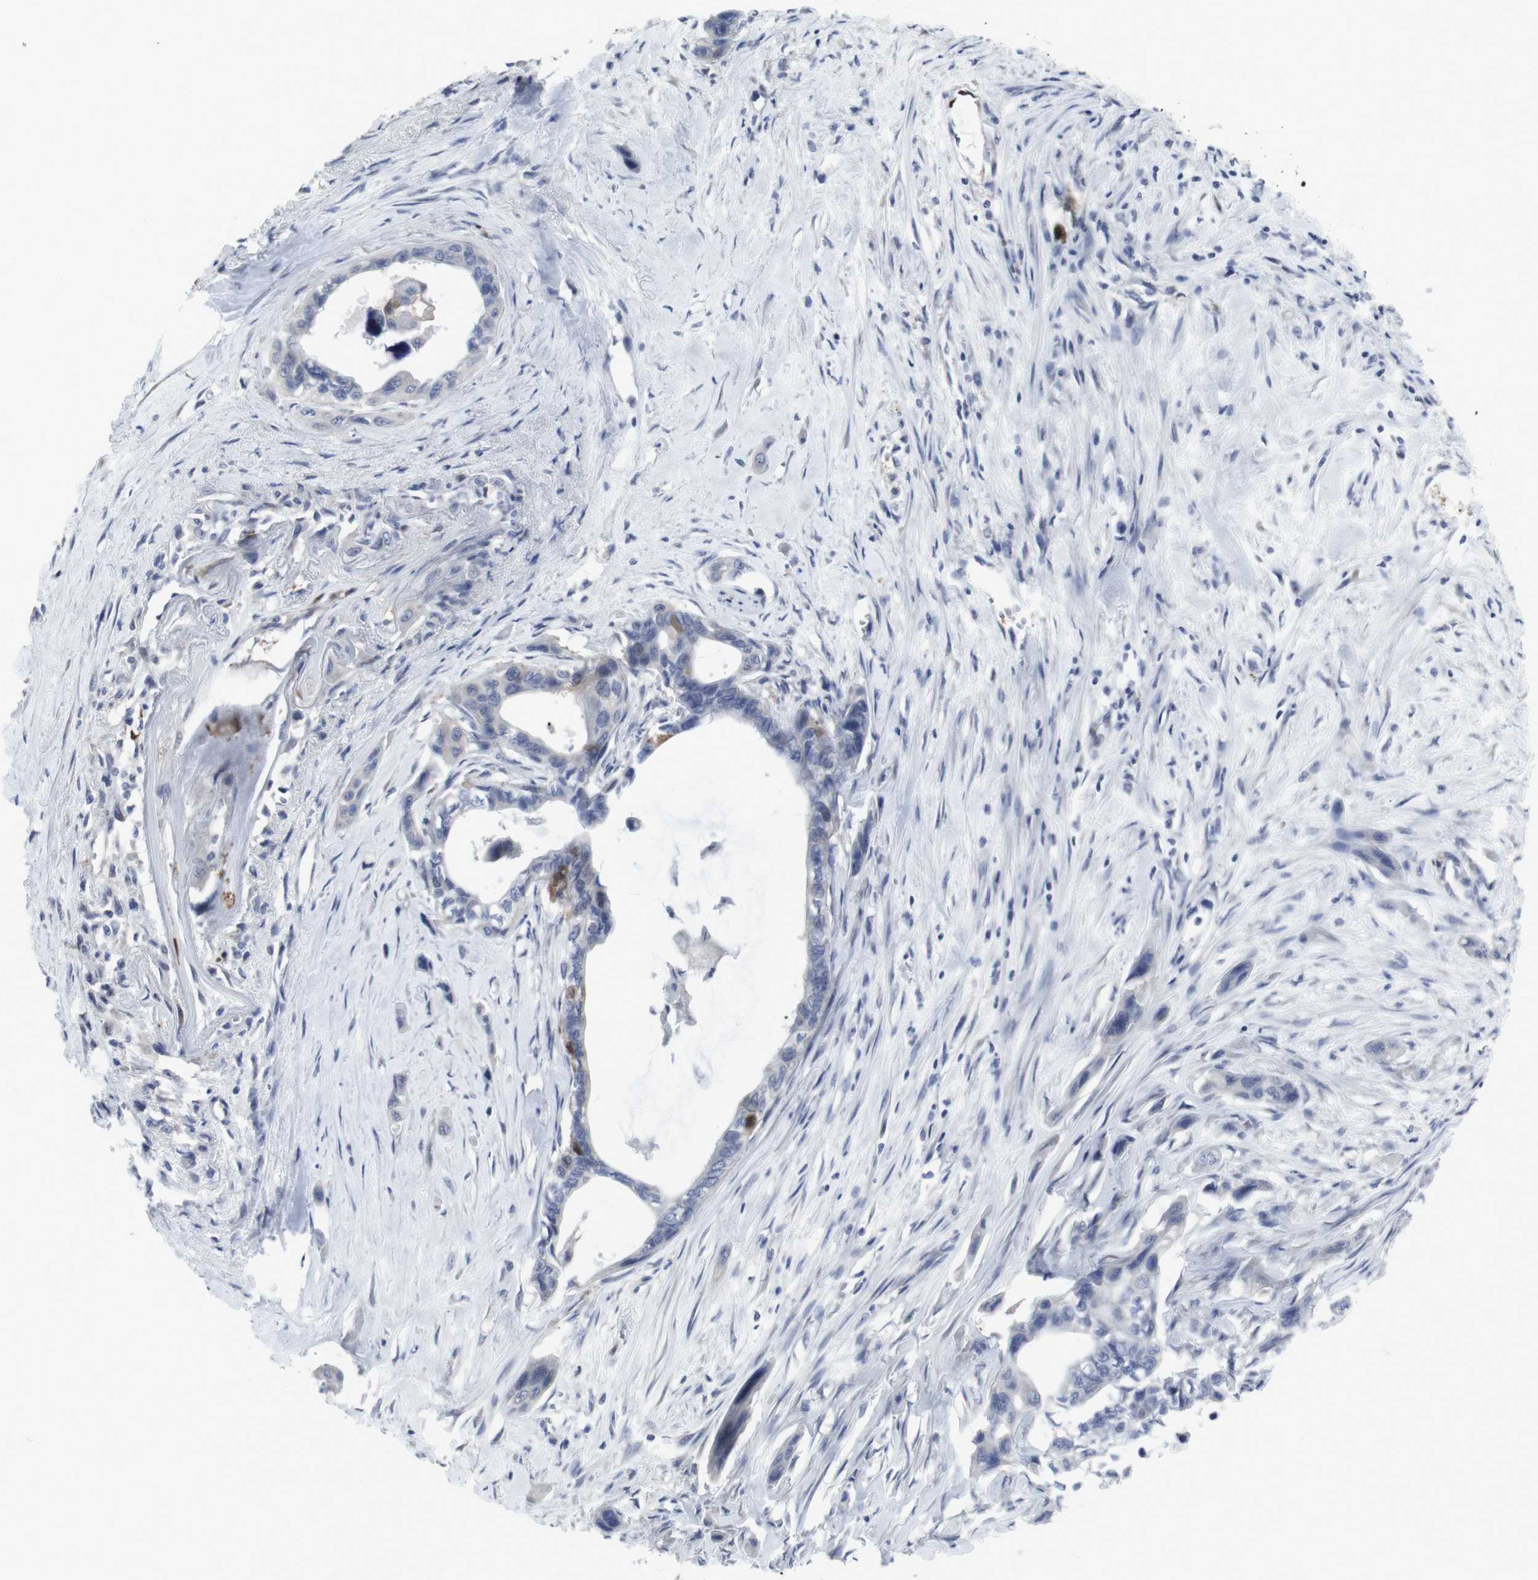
{"staining": {"intensity": "negative", "quantity": "none", "location": "none"}, "tissue": "pancreatic cancer", "cell_type": "Tumor cells", "image_type": "cancer", "snomed": [{"axis": "morphology", "description": "Adenocarcinoma, NOS"}, {"axis": "topography", "description": "Pancreas"}], "caption": "Pancreatic cancer (adenocarcinoma) was stained to show a protein in brown. There is no significant staining in tumor cells.", "gene": "SNCG", "patient": {"sex": "male", "age": 73}}